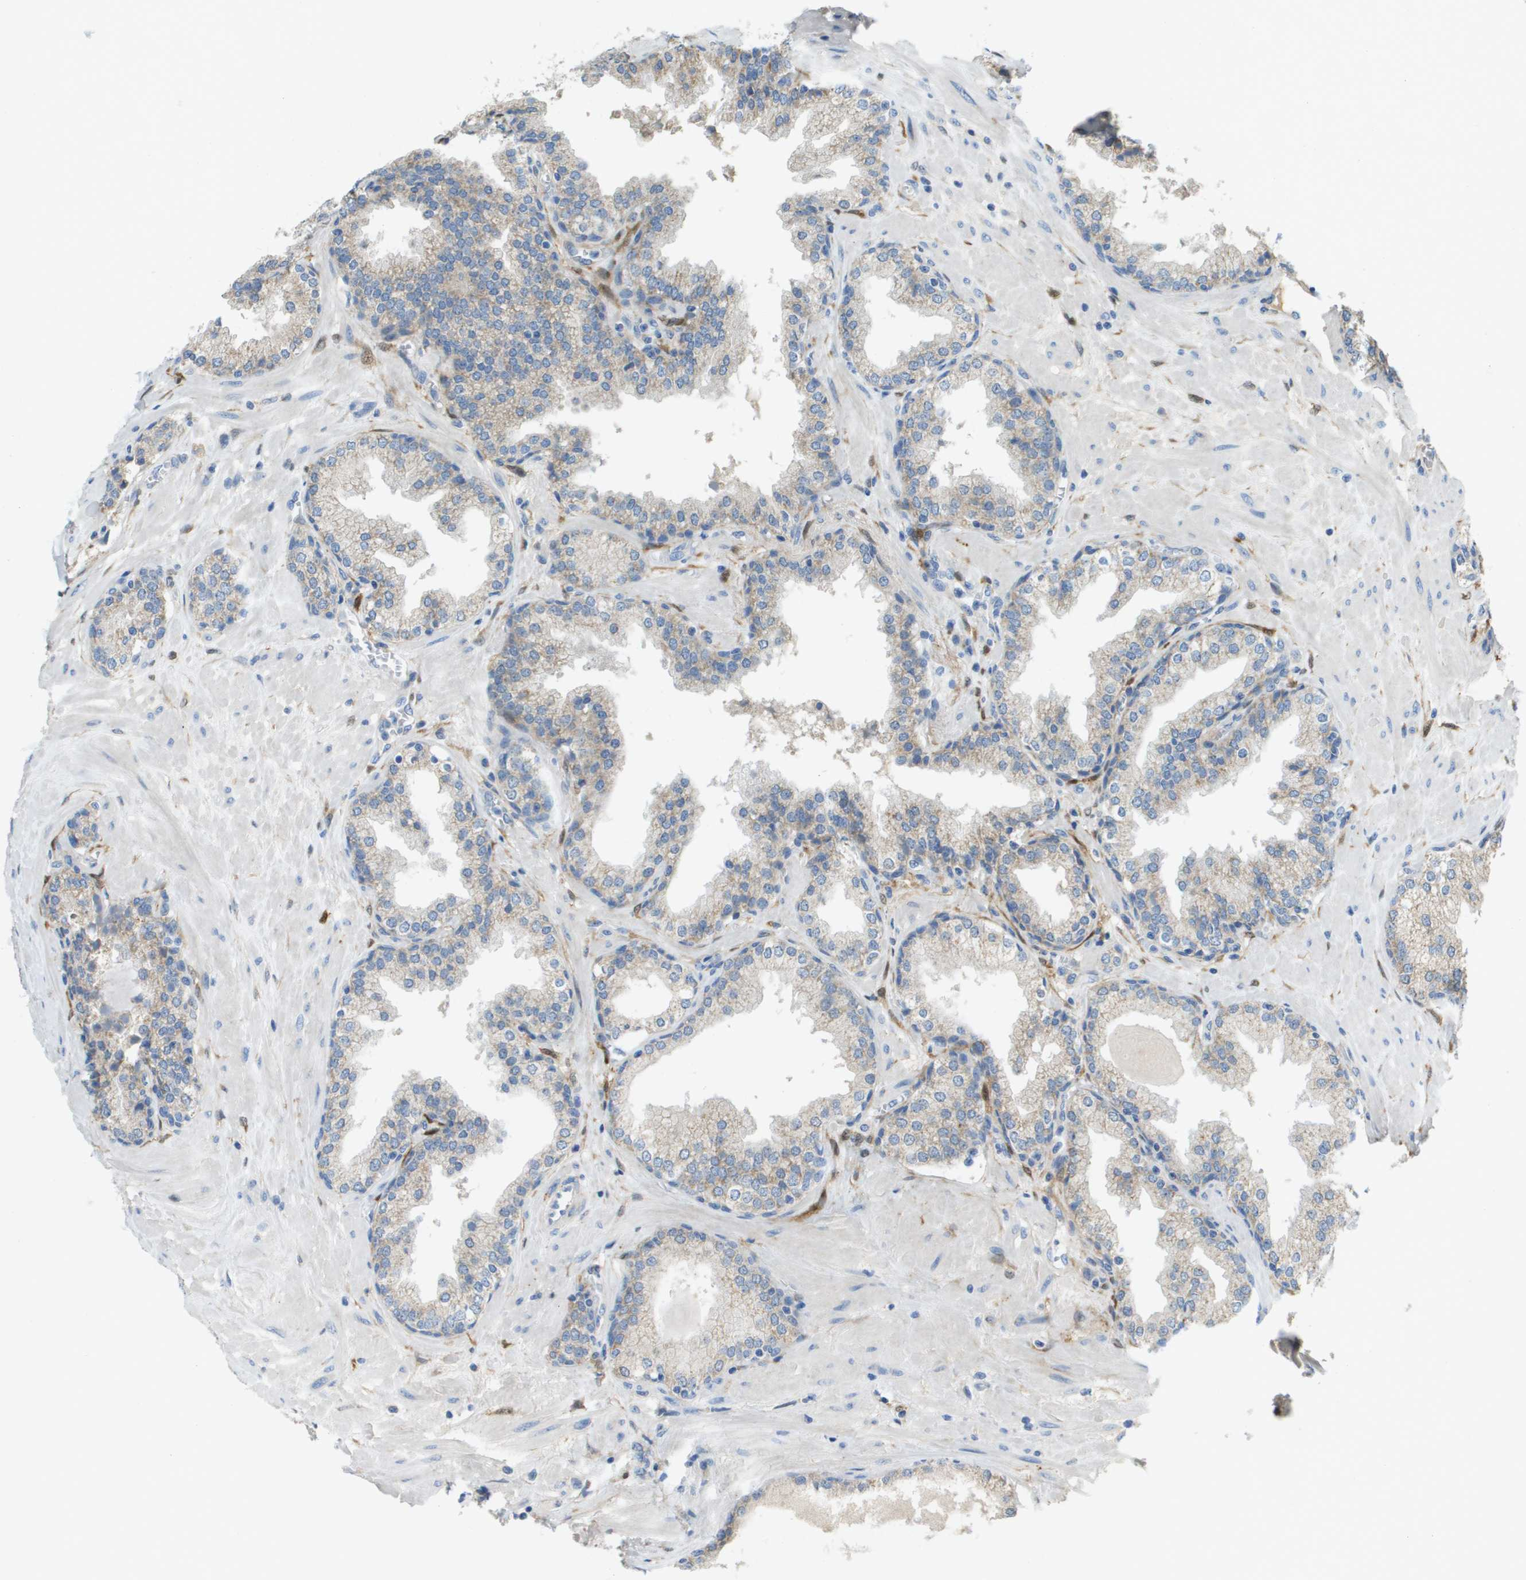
{"staining": {"intensity": "weak", "quantity": "<25%", "location": "cytoplasmic/membranous"}, "tissue": "prostate", "cell_type": "Glandular cells", "image_type": "normal", "snomed": [{"axis": "morphology", "description": "Normal tissue, NOS"}, {"axis": "topography", "description": "Prostate"}], "caption": "The image reveals no significant positivity in glandular cells of prostate.", "gene": "CYGB", "patient": {"sex": "male", "age": 51}}